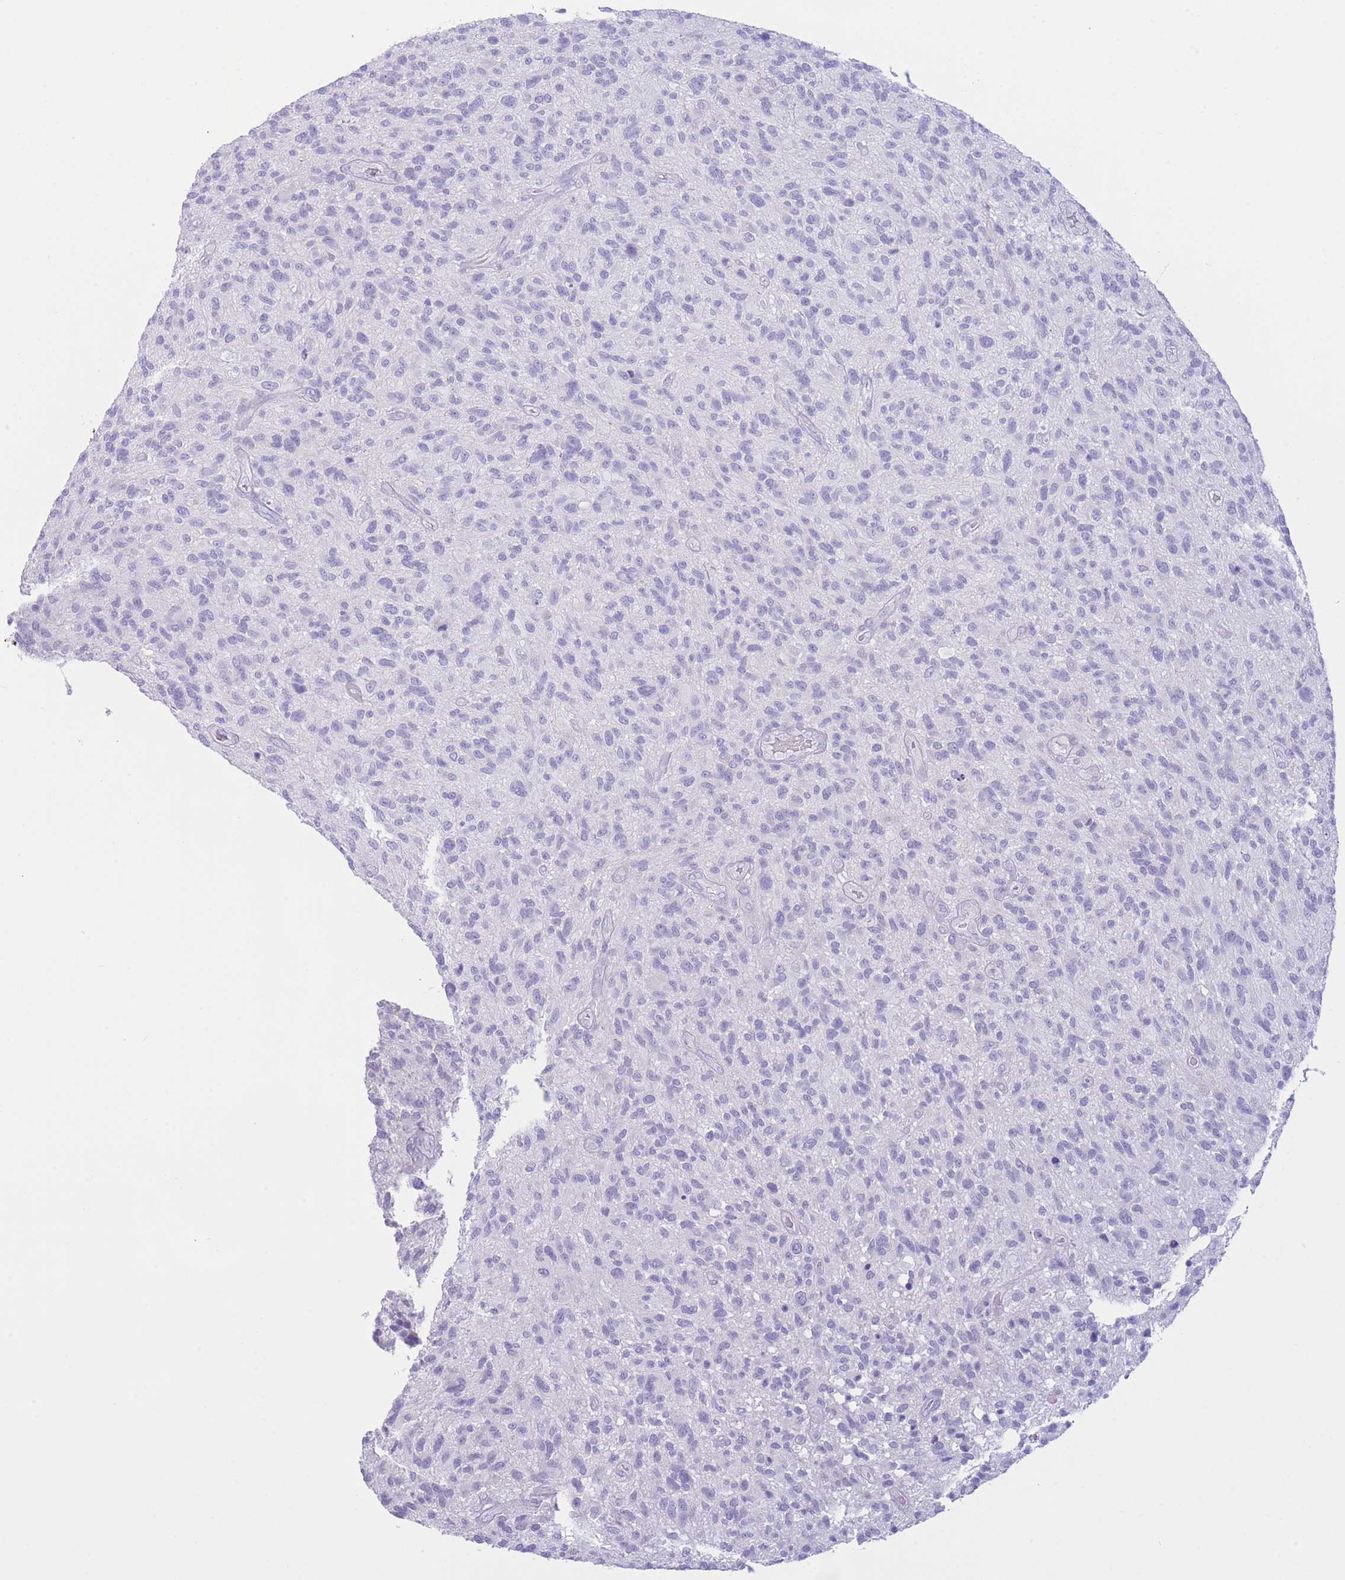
{"staining": {"intensity": "negative", "quantity": "none", "location": "none"}, "tissue": "glioma", "cell_type": "Tumor cells", "image_type": "cancer", "snomed": [{"axis": "morphology", "description": "Glioma, malignant, High grade"}, {"axis": "topography", "description": "Brain"}], "caption": "Tumor cells show no significant expression in glioma.", "gene": "VWA8", "patient": {"sex": "male", "age": 47}}